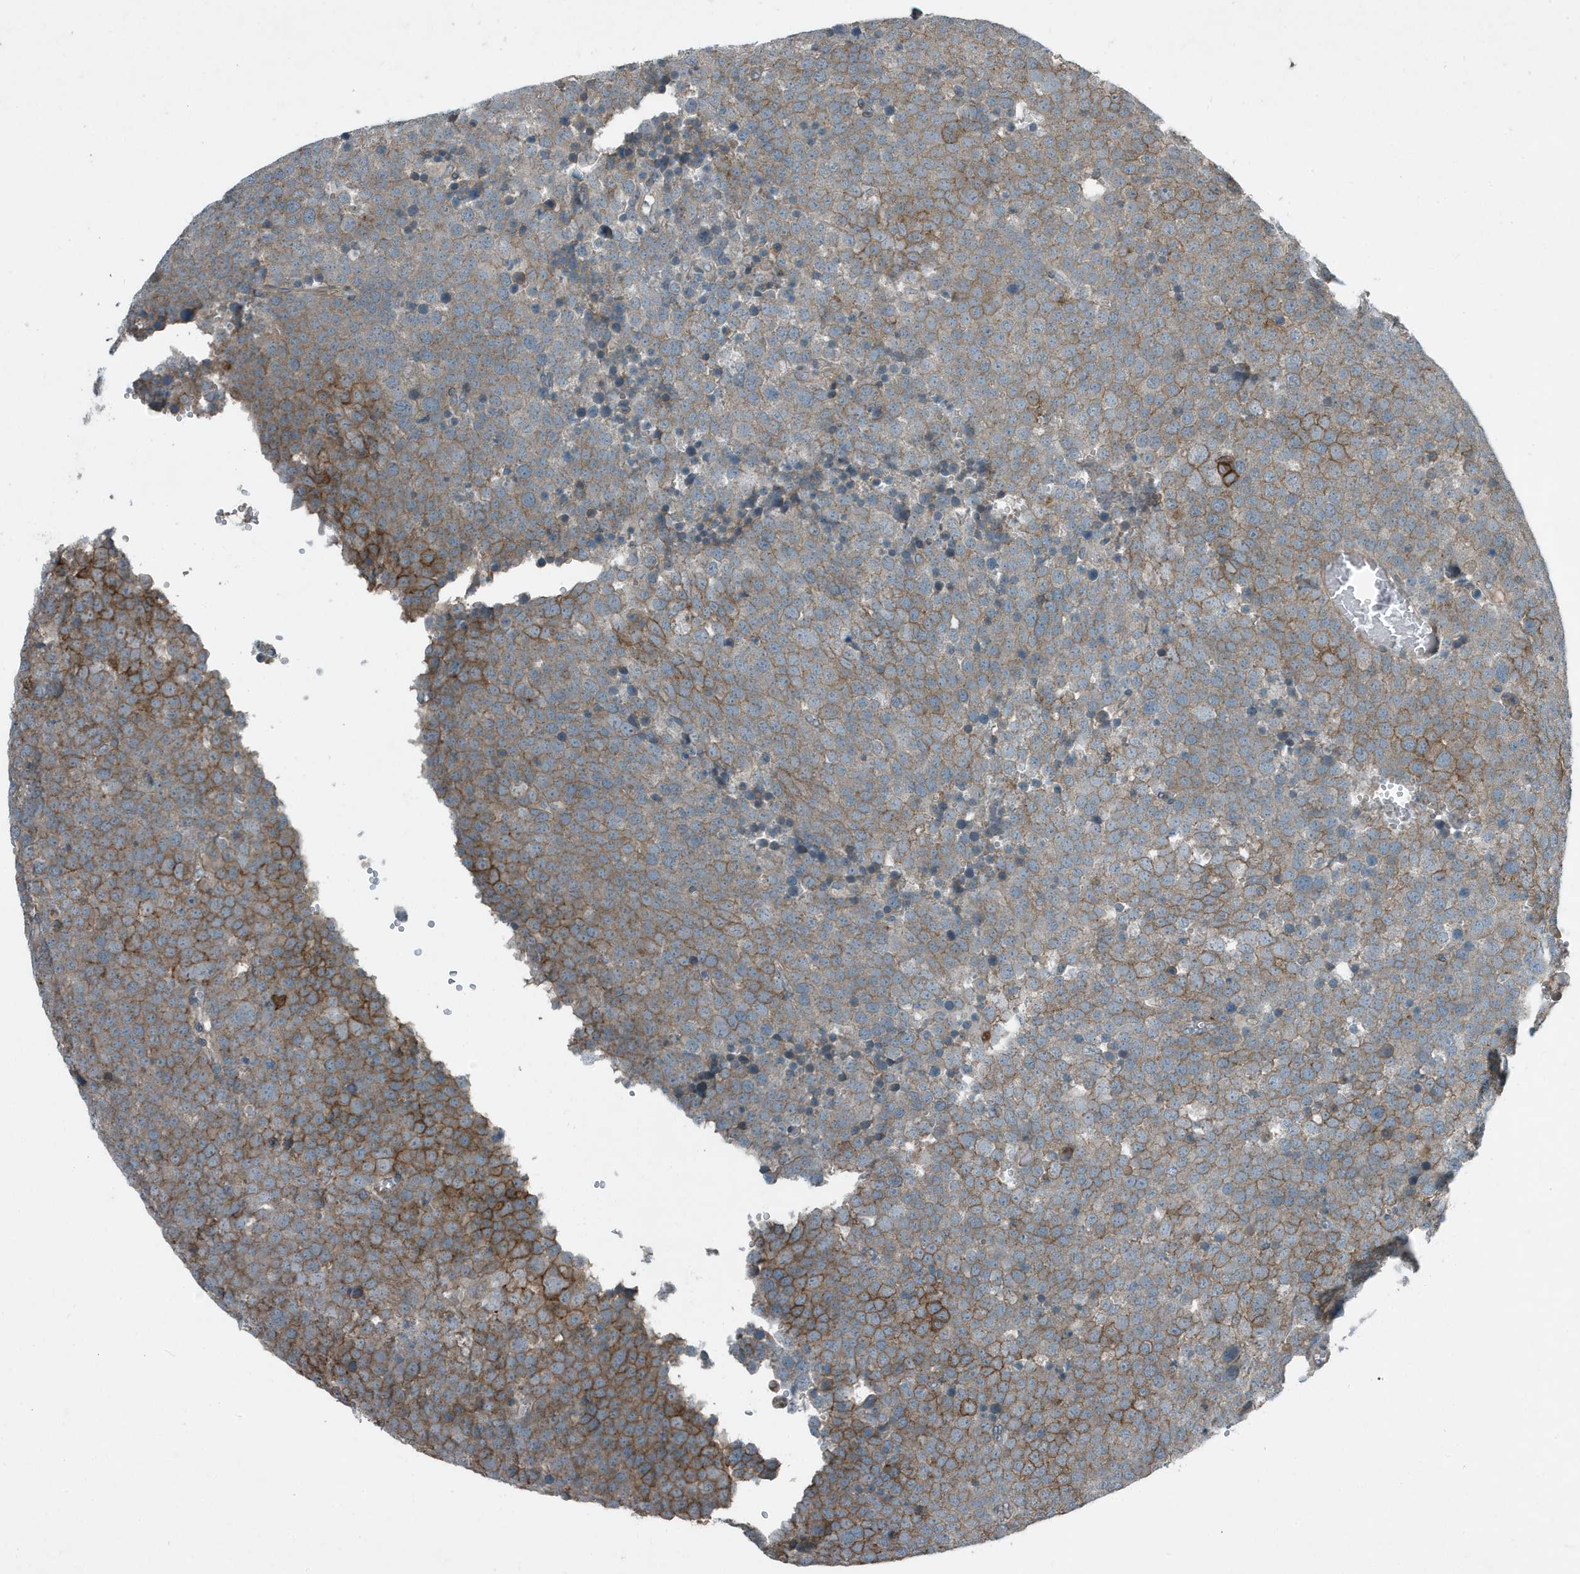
{"staining": {"intensity": "moderate", "quantity": ">75%", "location": "cytoplasmic/membranous"}, "tissue": "testis cancer", "cell_type": "Tumor cells", "image_type": "cancer", "snomed": [{"axis": "morphology", "description": "Seminoma, NOS"}, {"axis": "topography", "description": "Testis"}], "caption": "Seminoma (testis) stained for a protein reveals moderate cytoplasmic/membranous positivity in tumor cells.", "gene": "DAPP1", "patient": {"sex": "male", "age": 71}}